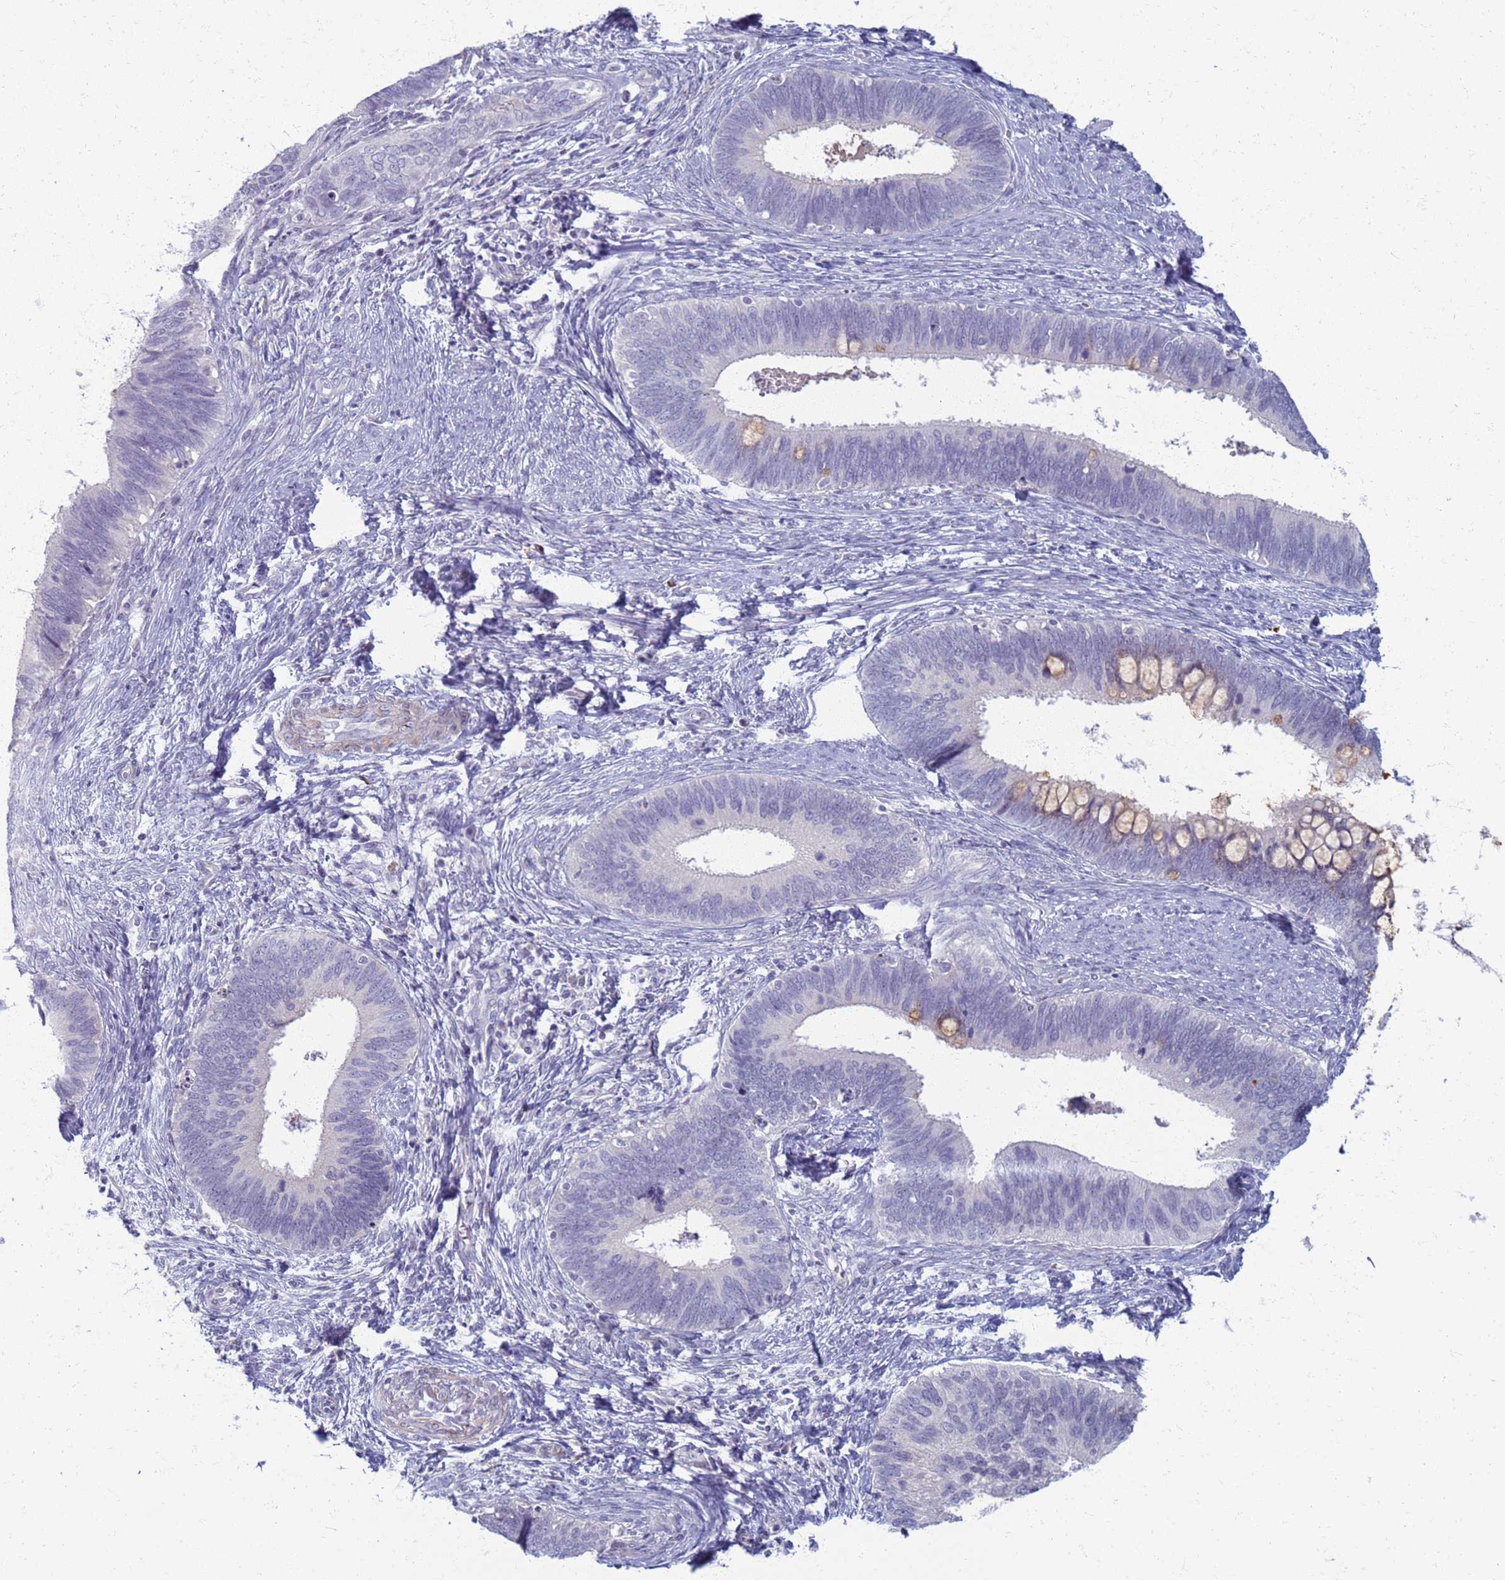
{"staining": {"intensity": "negative", "quantity": "none", "location": "none"}, "tissue": "cervical cancer", "cell_type": "Tumor cells", "image_type": "cancer", "snomed": [{"axis": "morphology", "description": "Adenocarcinoma, NOS"}, {"axis": "topography", "description": "Cervix"}], "caption": "Immunohistochemistry micrograph of neoplastic tissue: cervical cancer (adenocarcinoma) stained with DAB (3,3'-diaminobenzidine) demonstrates no significant protein staining in tumor cells. (DAB IHC, high magnification).", "gene": "CLCA2", "patient": {"sex": "female", "age": 42}}